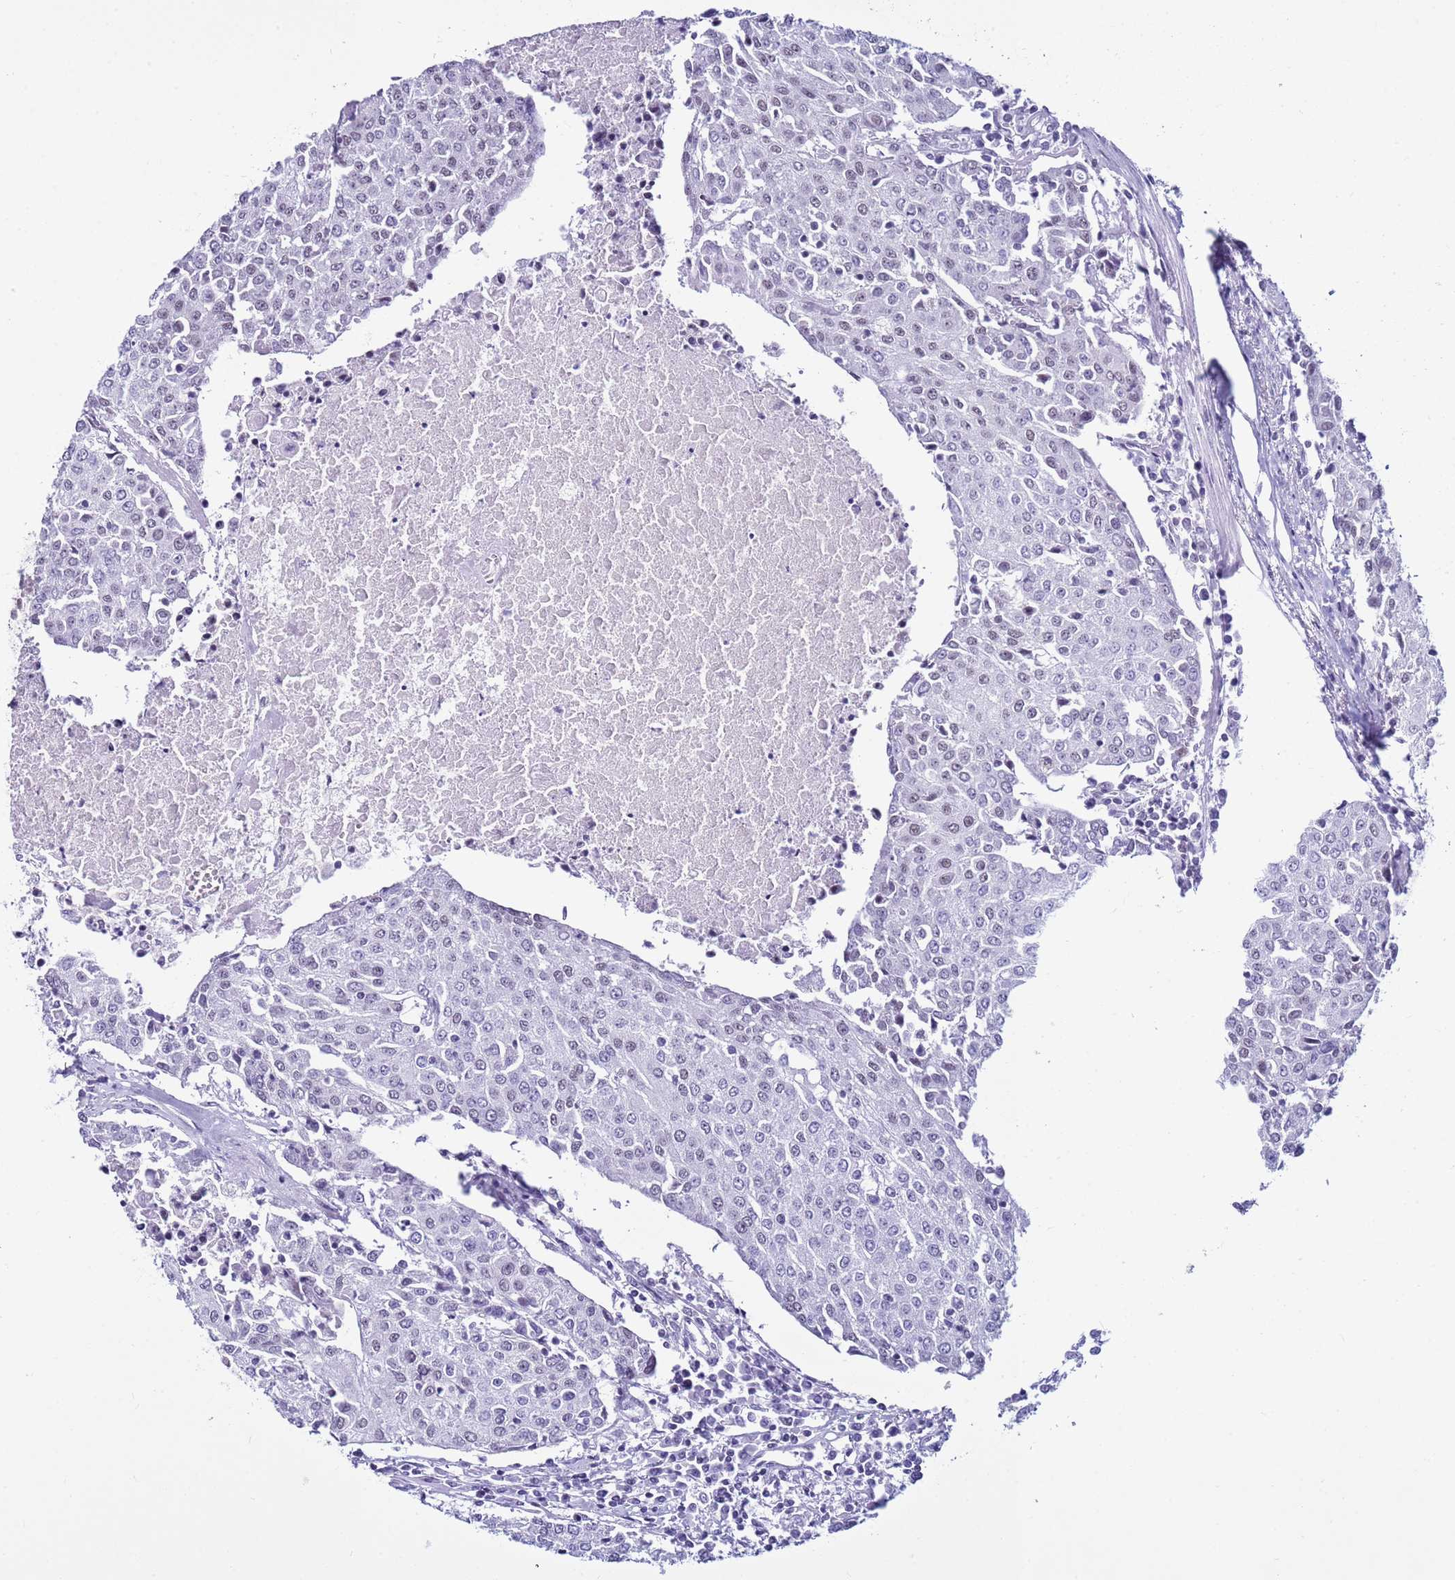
{"staining": {"intensity": "negative", "quantity": "none", "location": "none"}, "tissue": "urothelial cancer", "cell_type": "Tumor cells", "image_type": "cancer", "snomed": [{"axis": "morphology", "description": "Urothelial carcinoma, High grade"}, {"axis": "topography", "description": "Urinary bladder"}], "caption": "Human urothelial carcinoma (high-grade) stained for a protein using immunohistochemistry shows no positivity in tumor cells.", "gene": "DHX15", "patient": {"sex": "female", "age": 85}}